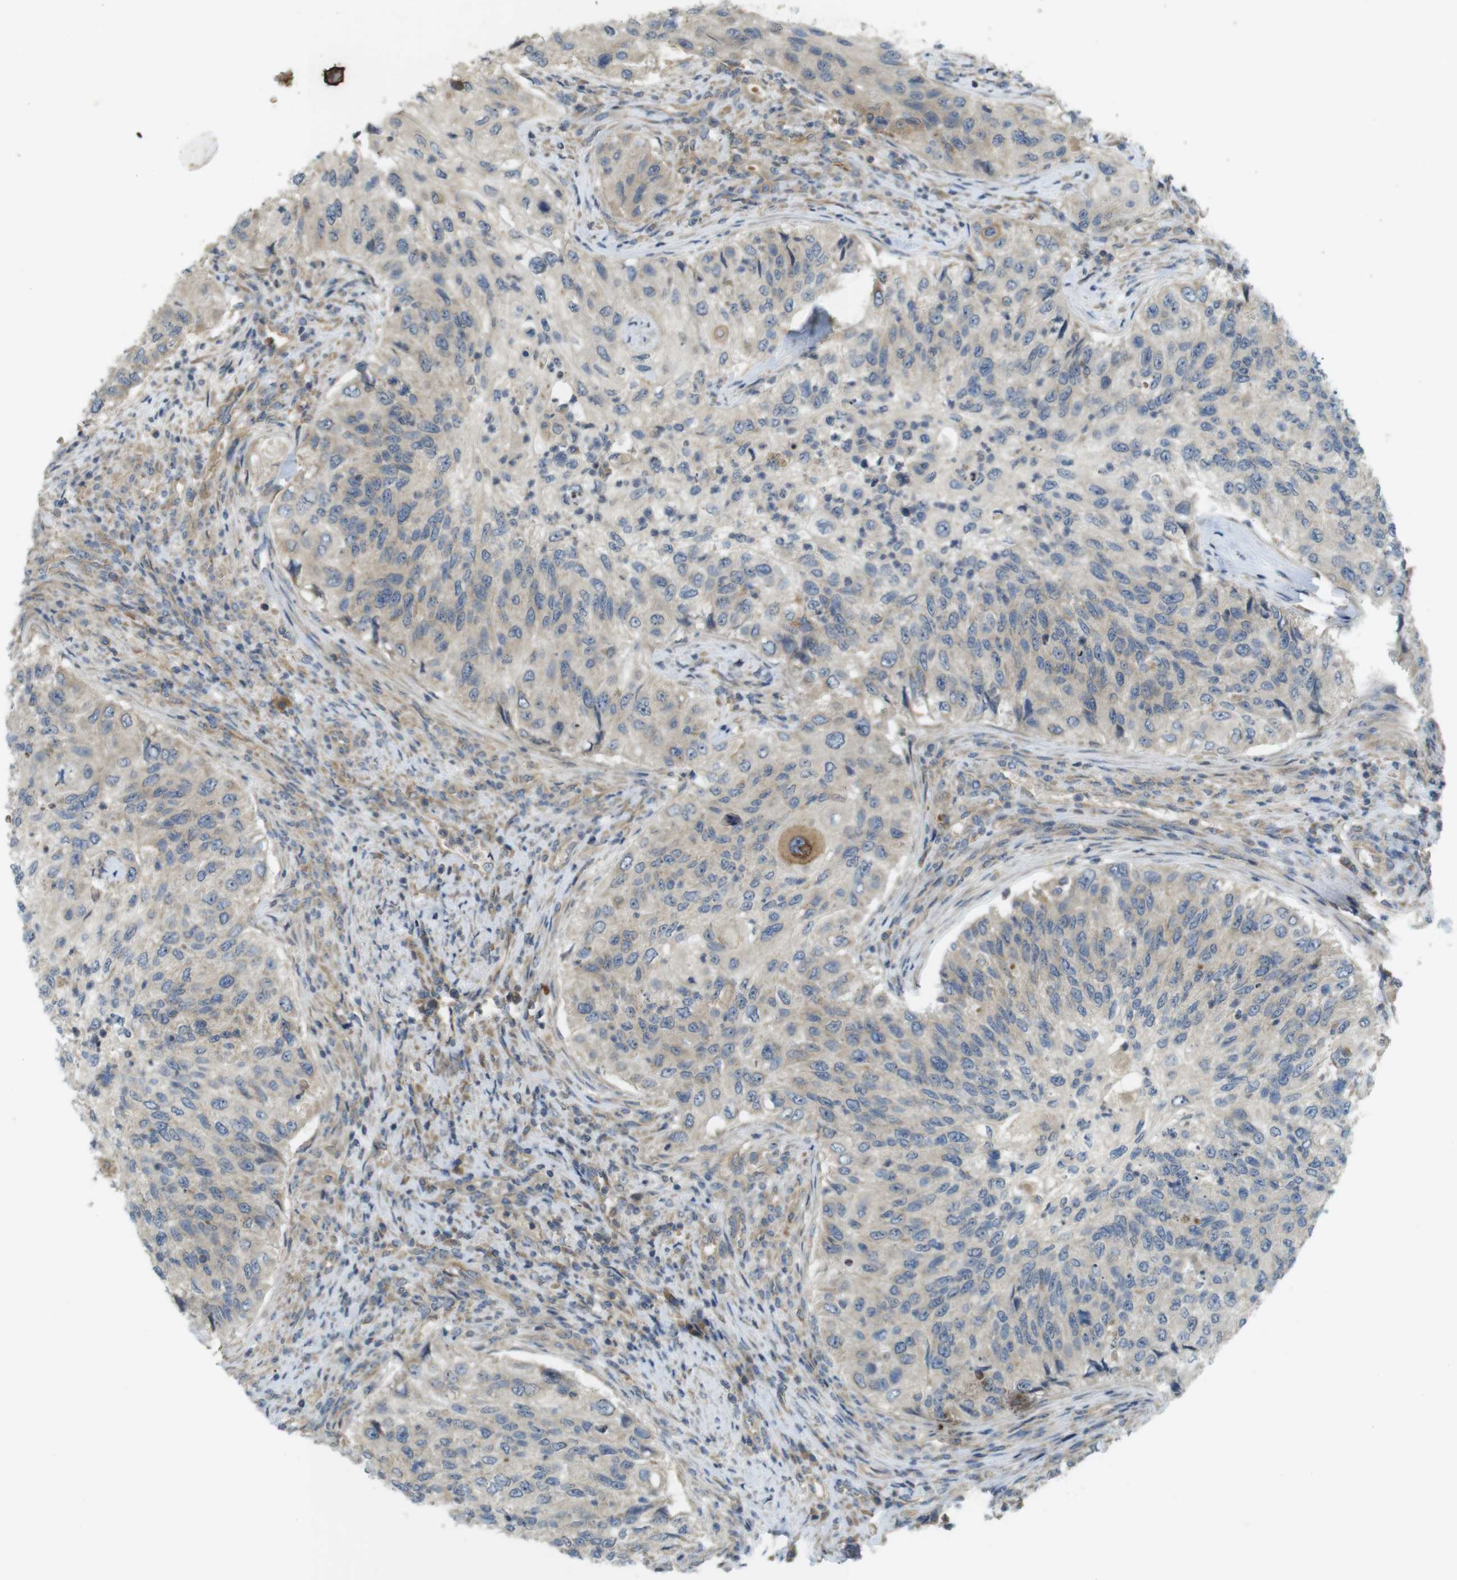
{"staining": {"intensity": "weak", "quantity": "<25%", "location": "cytoplasmic/membranous"}, "tissue": "urothelial cancer", "cell_type": "Tumor cells", "image_type": "cancer", "snomed": [{"axis": "morphology", "description": "Urothelial carcinoma, High grade"}, {"axis": "topography", "description": "Urinary bladder"}], "caption": "High power microscopy photomicrograph of an immunohistochemistry histopathology image of urothelial cancer, revealing no significant positivity in tumor cells.", "gene": "CLTC", "patient": {"sex": "female", "age": 60}}